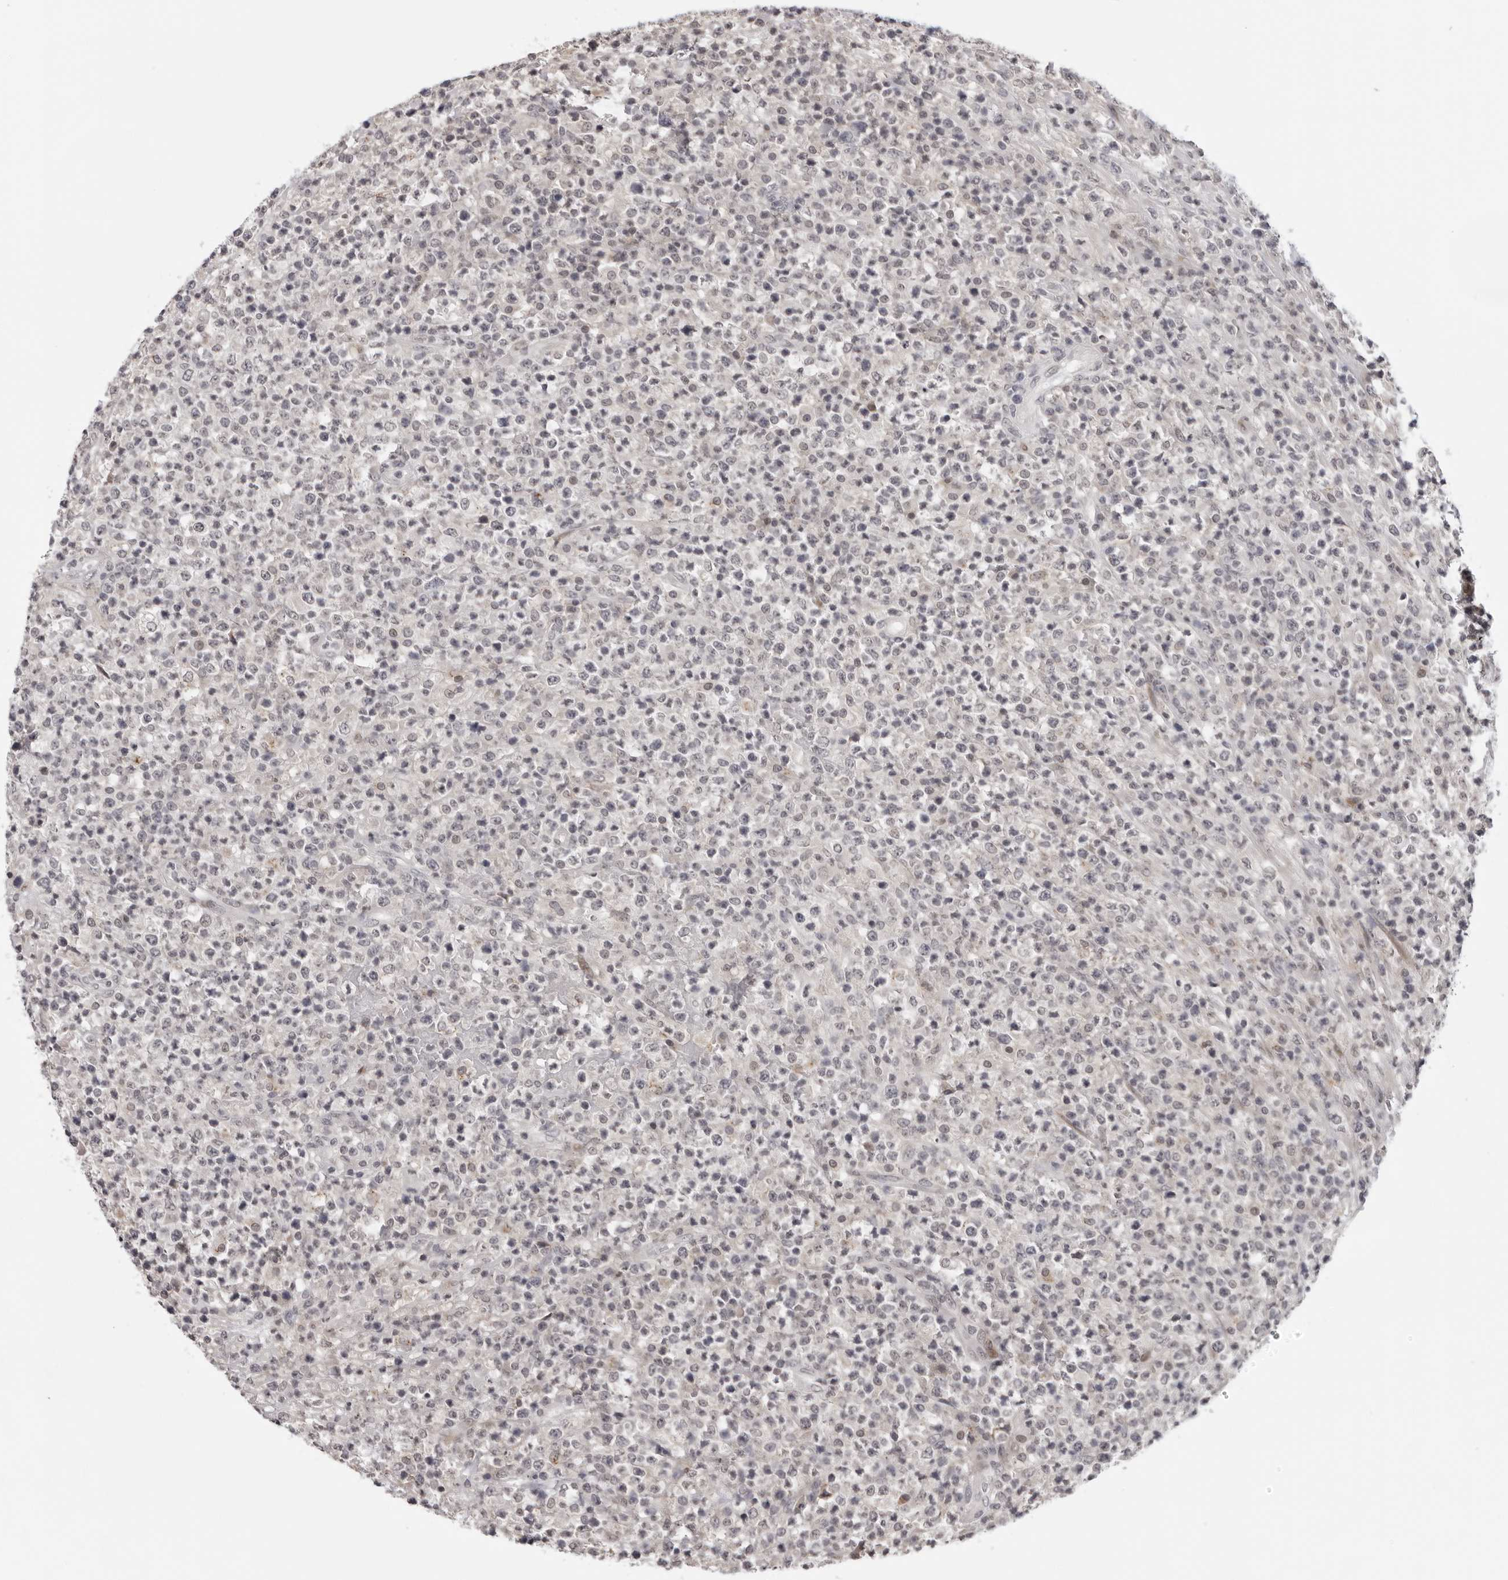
{"staining": {"intensity": "negative", "quantity": "none", "location": "none"}, "tissue": "lymphoma", "cell_type": "Tumor cells", "image_type": "cancer", "snomed": [{"axis": "morphology", "description": "Malignant lymphoma, non-Hodgkin's type, High grade"}, {"axis": "topography", "description": "Colon"}], "caption": "DAB (3,3'-diaminobenzidine) immunohistochemical staining of malignant lymphoma, non-Hodgkin's type (high-grade) displays no significant staining in tumor cells.", "gene": "PRUNE1", "patient": {"sex": "female", "age": 53}}